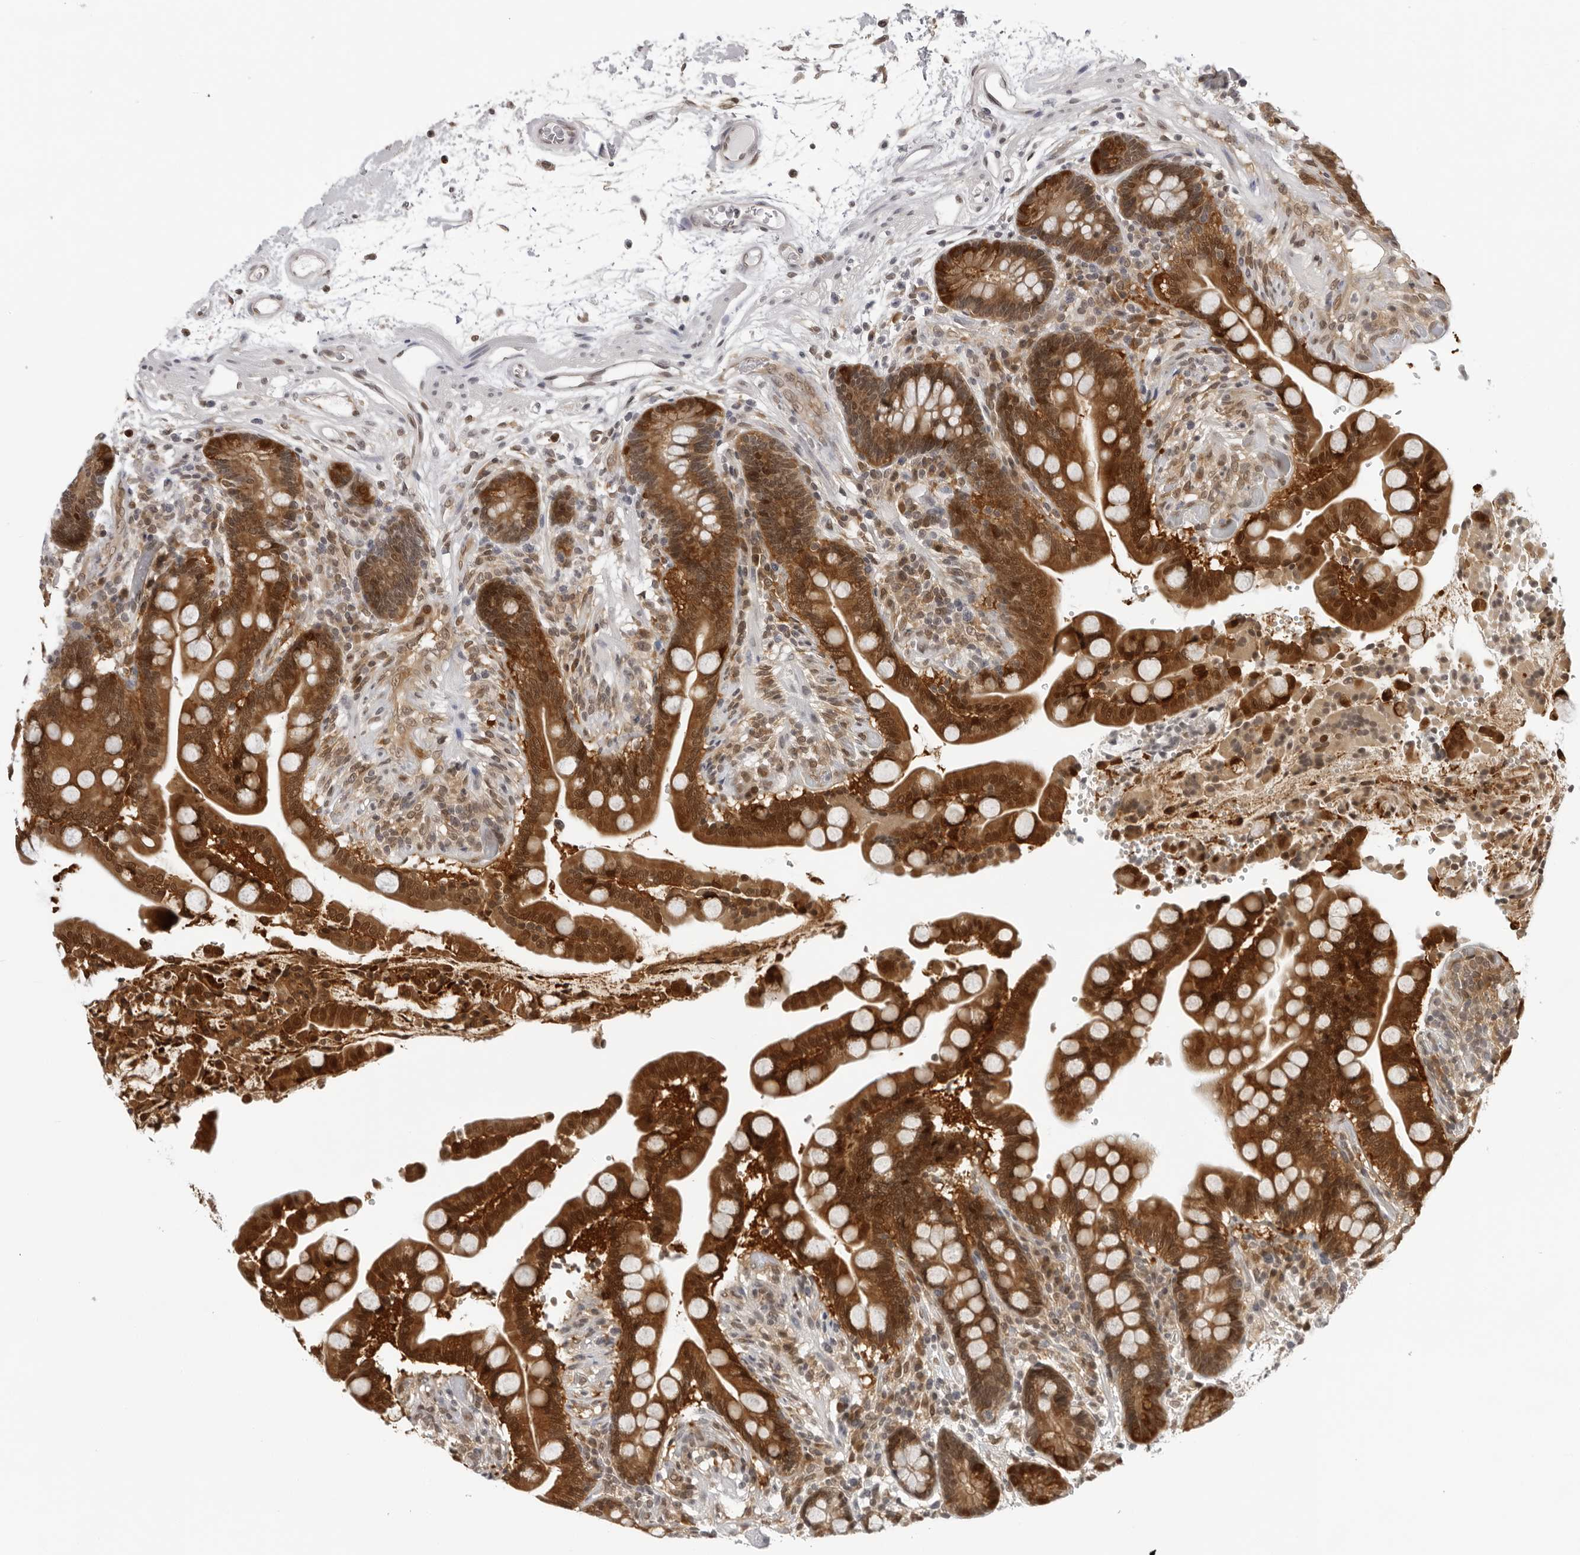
{"staining": {"intensity": "moderate", "quantity": ">75%", "location": "cytoplasmic/membranous"}, "tissue": "colon", "cell_type": "Endothelial cells", "image_type": "normal", "snomed": [{"axis": "morphology", "description": "Normal tissue, NOS"}, {"axis": "topography", "description": "Colon"}], "caption": "Protein staining of benign colon demonstrates moderate cytoplasmic/membranous expression in approximately >75% of endothelial cells.", "gene": "CASP7", "patient": {"sex": "male", "age": 73}}